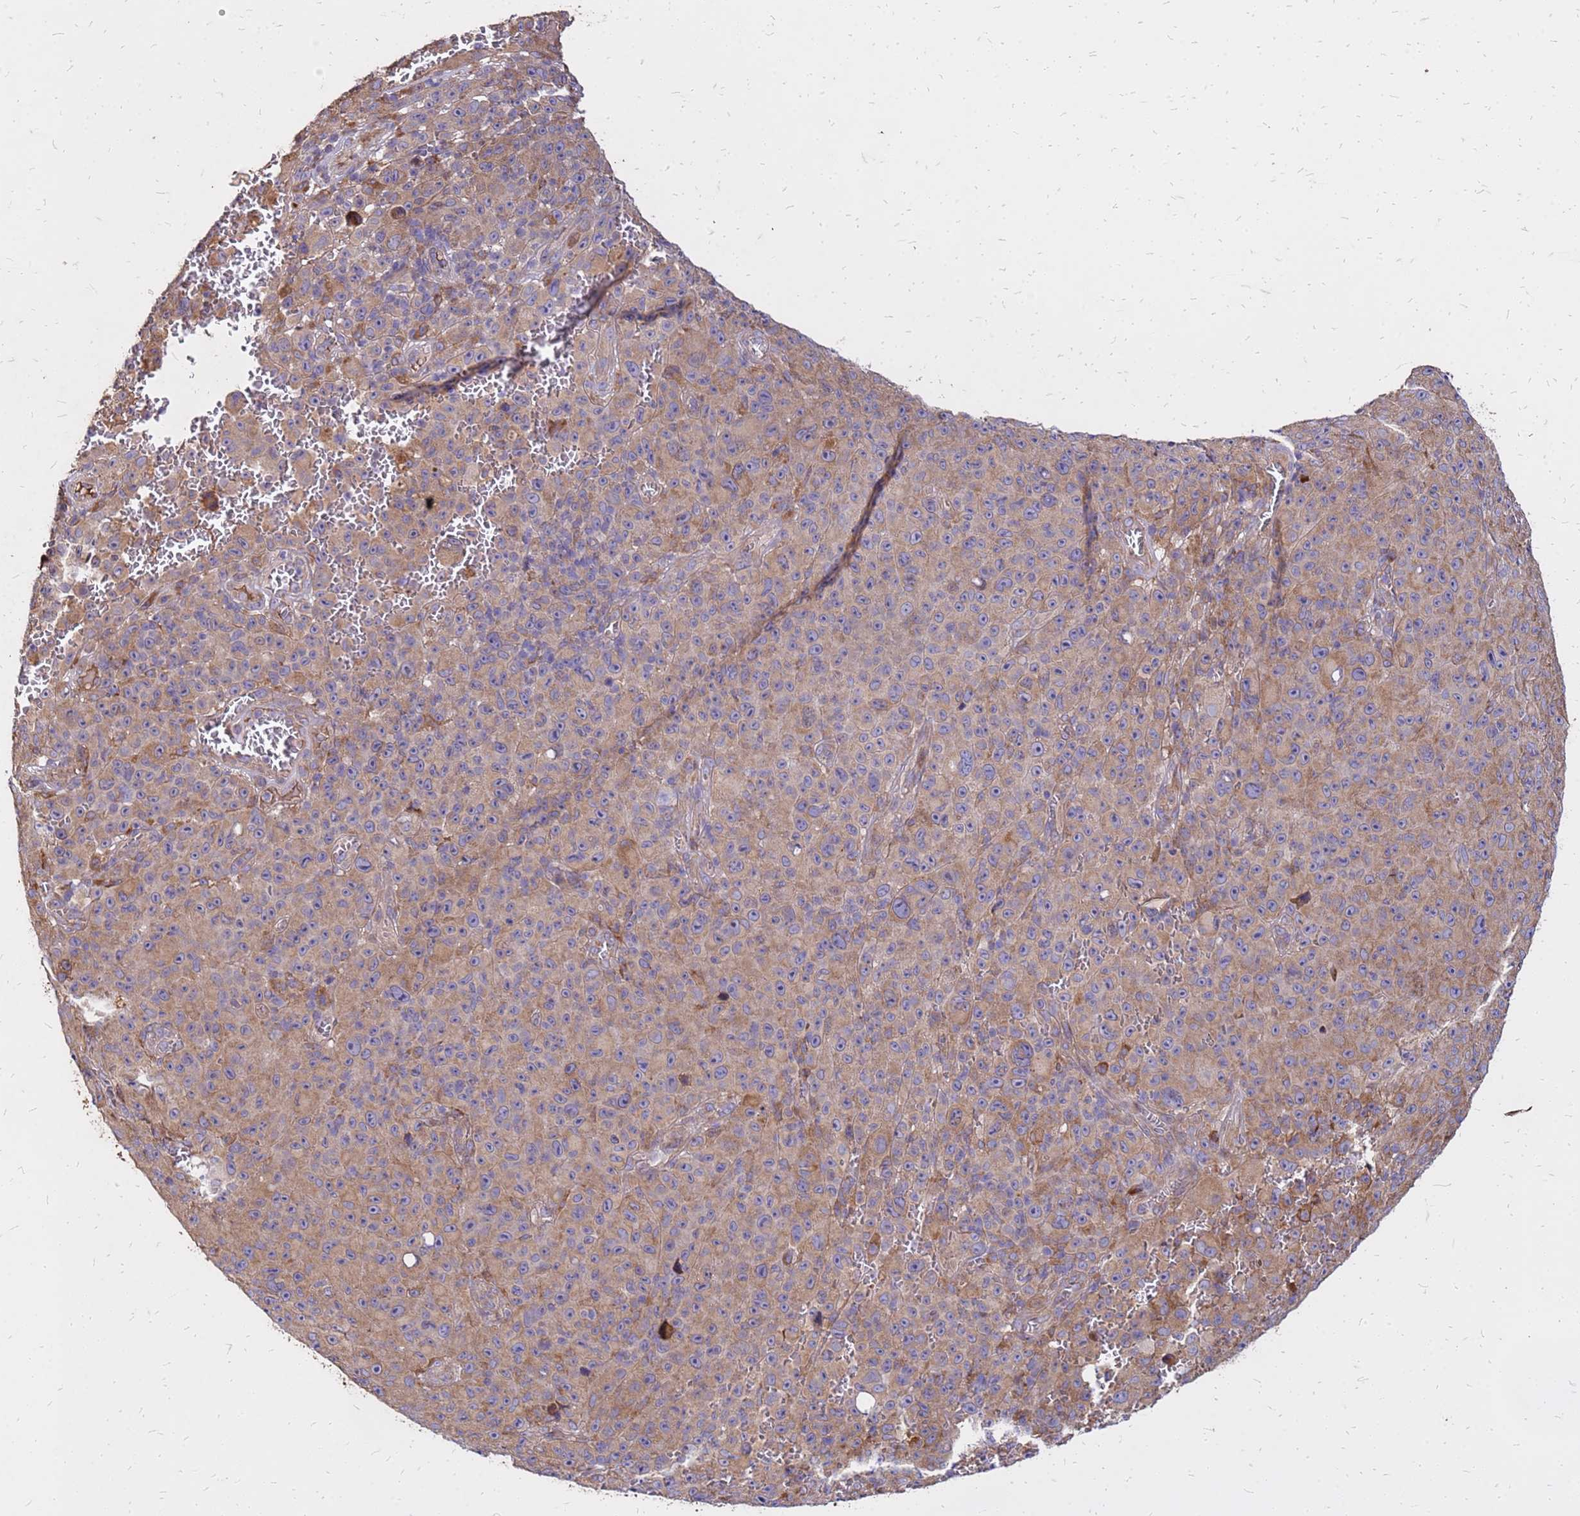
{"staining": {"intensity": "moderate", "quantity": ">75%", "location": "cytoplasmic/membranous"}, "tissue": "melanoma", "cell_type": "Tumor cells", "image_type": "cancer", "snomed": [{"axis": "morphology", "description": "Malignant melanoma, NOS"}, {"axis": "topography", "description": "Skin"}], "caption": "A brown stain highlights moderate cytoplasmic/membranous positivity of a protein in melanoma tumor cells.", "gene": "VMO1", "patient": {"sex": "female", "age": 82}}